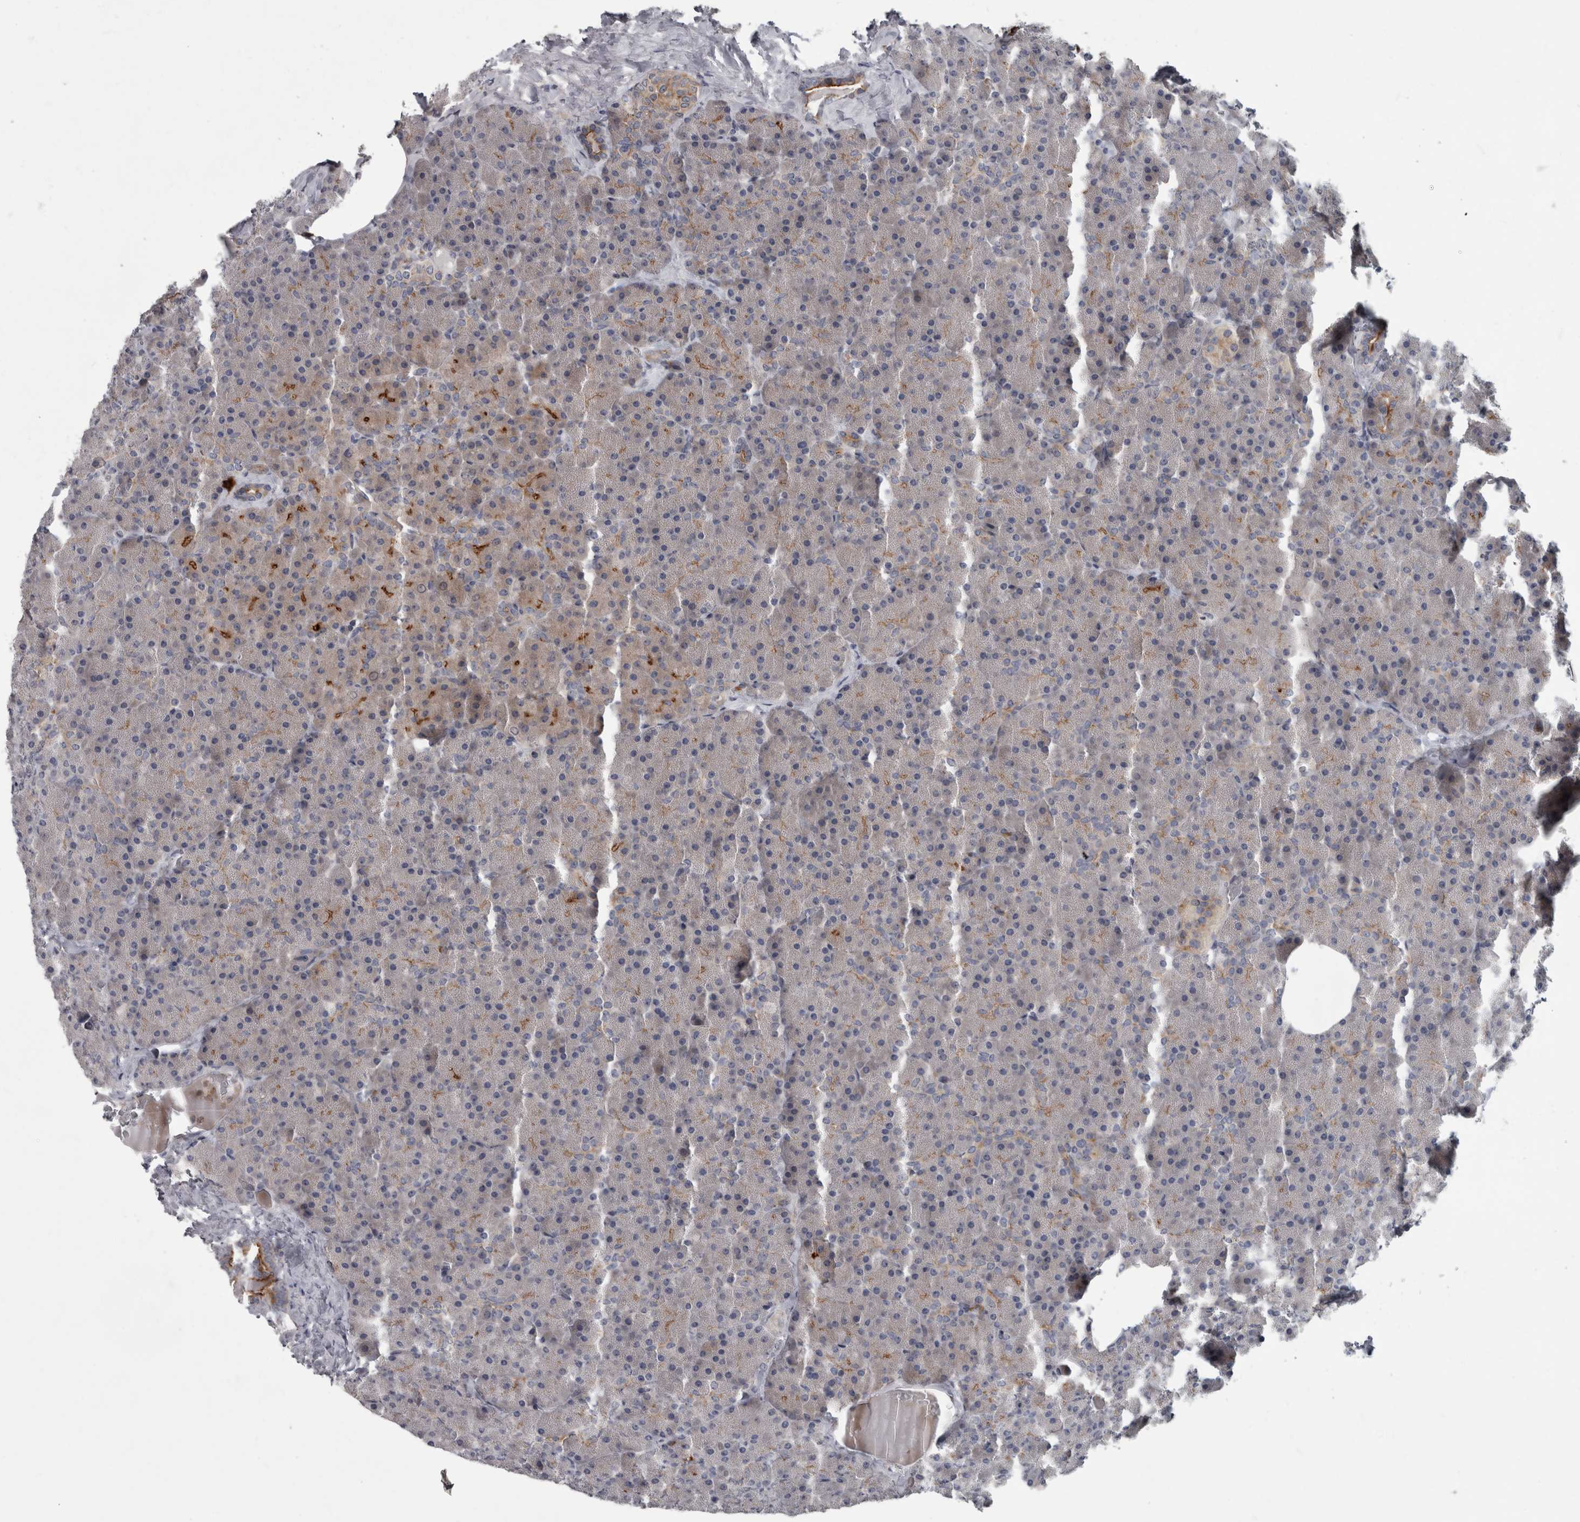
{"staining": {"intensity": "strong", "quantity": "25%-75%", "location": "cytoplasmic/membranous"}, "tissue": "pancreas", "cell_type": "Exocrine glandular cells", "image_type": "normal", "snomed": [{"axis": "morphology", "description": "Normal tissue, NOS"}, {"axis": "morphology", "description": "Carcinoid, malignant, NOS"}, {"axis": "topography", "description": "Pancreas"}], "caption": "Exocrine glandular cells display high levels of strong cytoplasmic/membranous positivity in approximately 25%-75% of cells in unremarkable pancreas.", "gene": "CDC42BPG", "patient": {"sex": "female", "age": 35}}